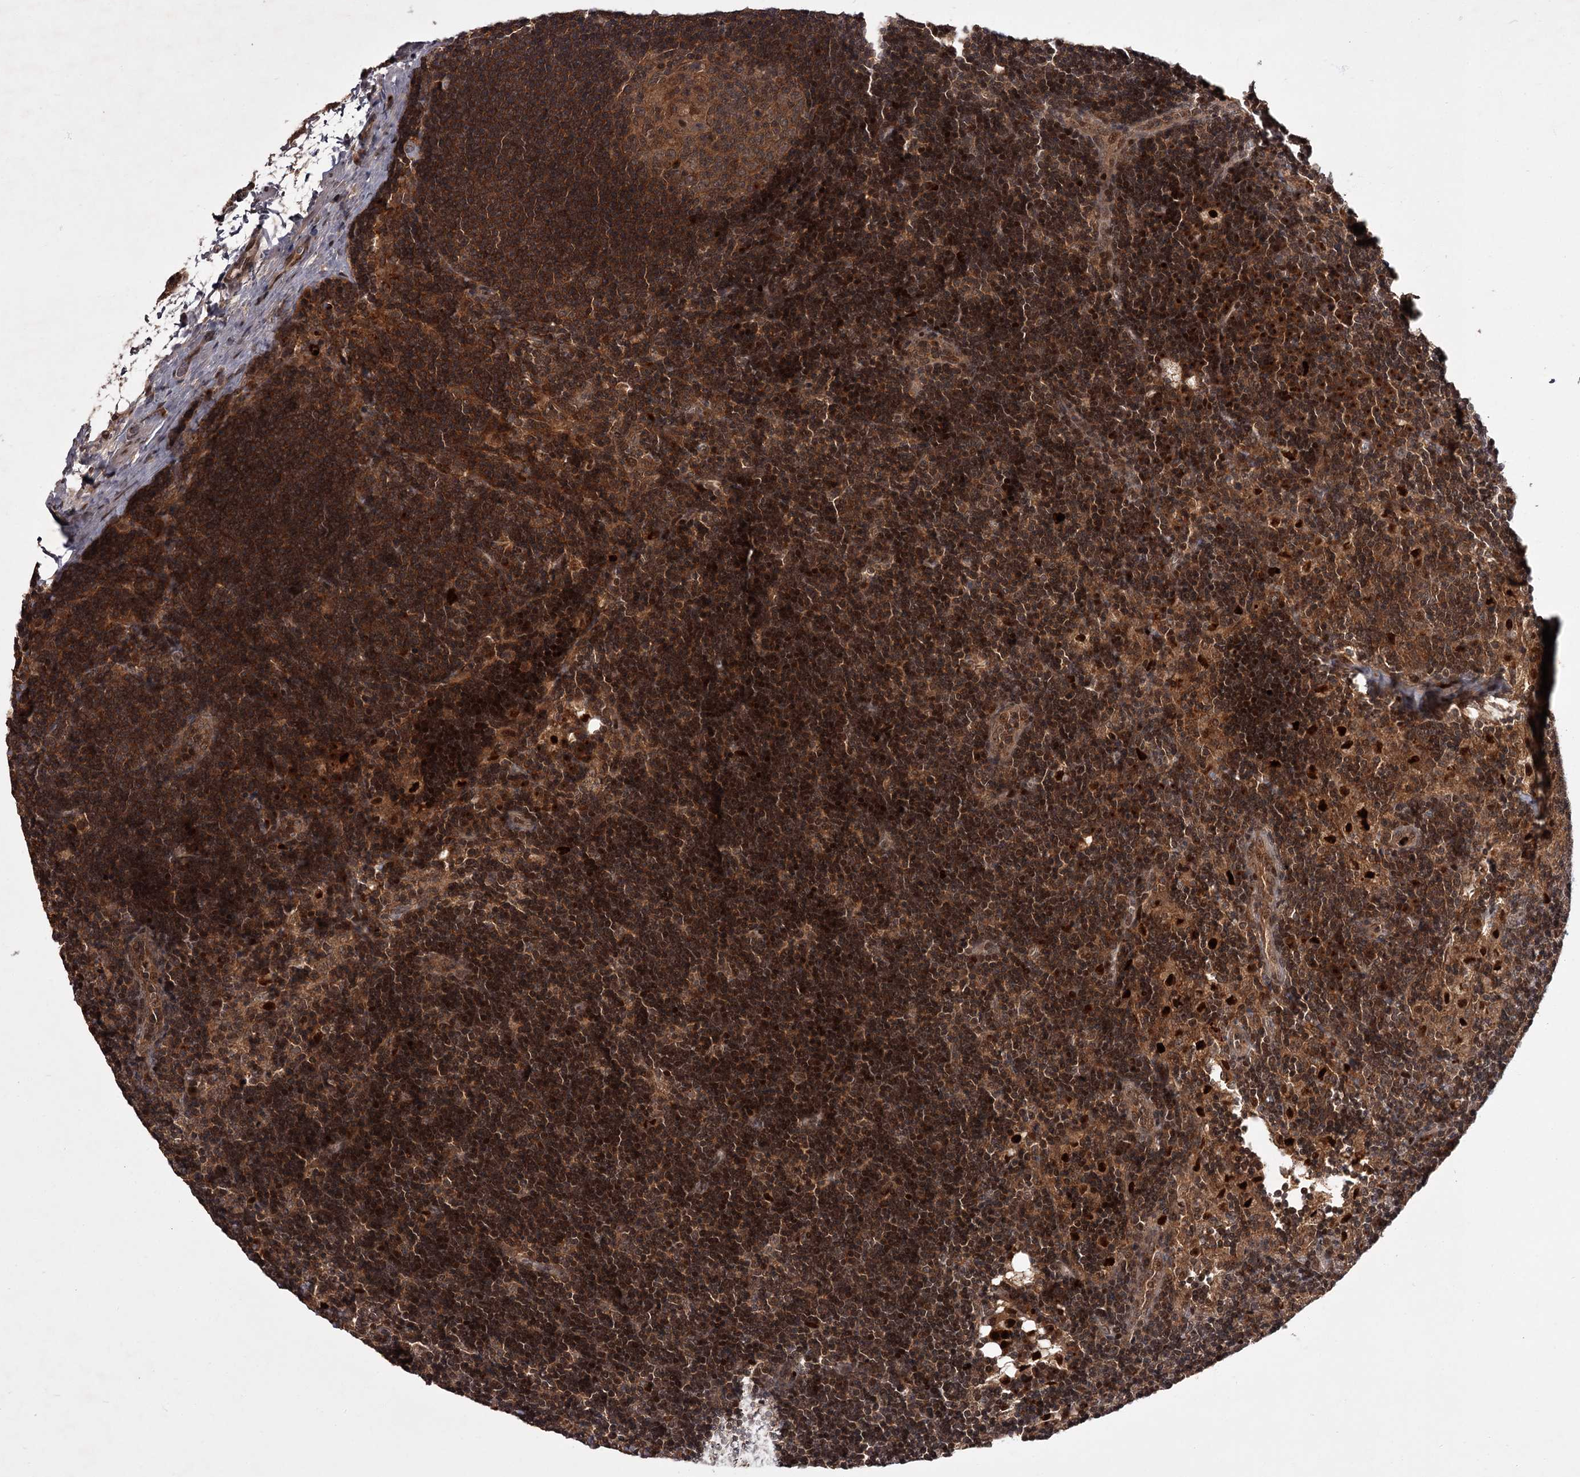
{"staining": {"intensity": "moderate", "quantity": ">75%", "location": "cytoplasmic/membranous"}, "tissue": "lymph node", "cell_type": "Germinal center cells", "image_type": "normal", "snomed": [{"axis": "morphology", "description": "Normal tissue, NOS"}, {"axis": "topography", "description": "Lymph node"}], "caption": "Immunohistochemistry of unremarkable lymph node shows medium levels of moderate cytoplasmic/membranous staining in approximately >75% of germinal center cells.", "gene": "TBC1D23", "patient": {"sex": "male", "age": 24}}